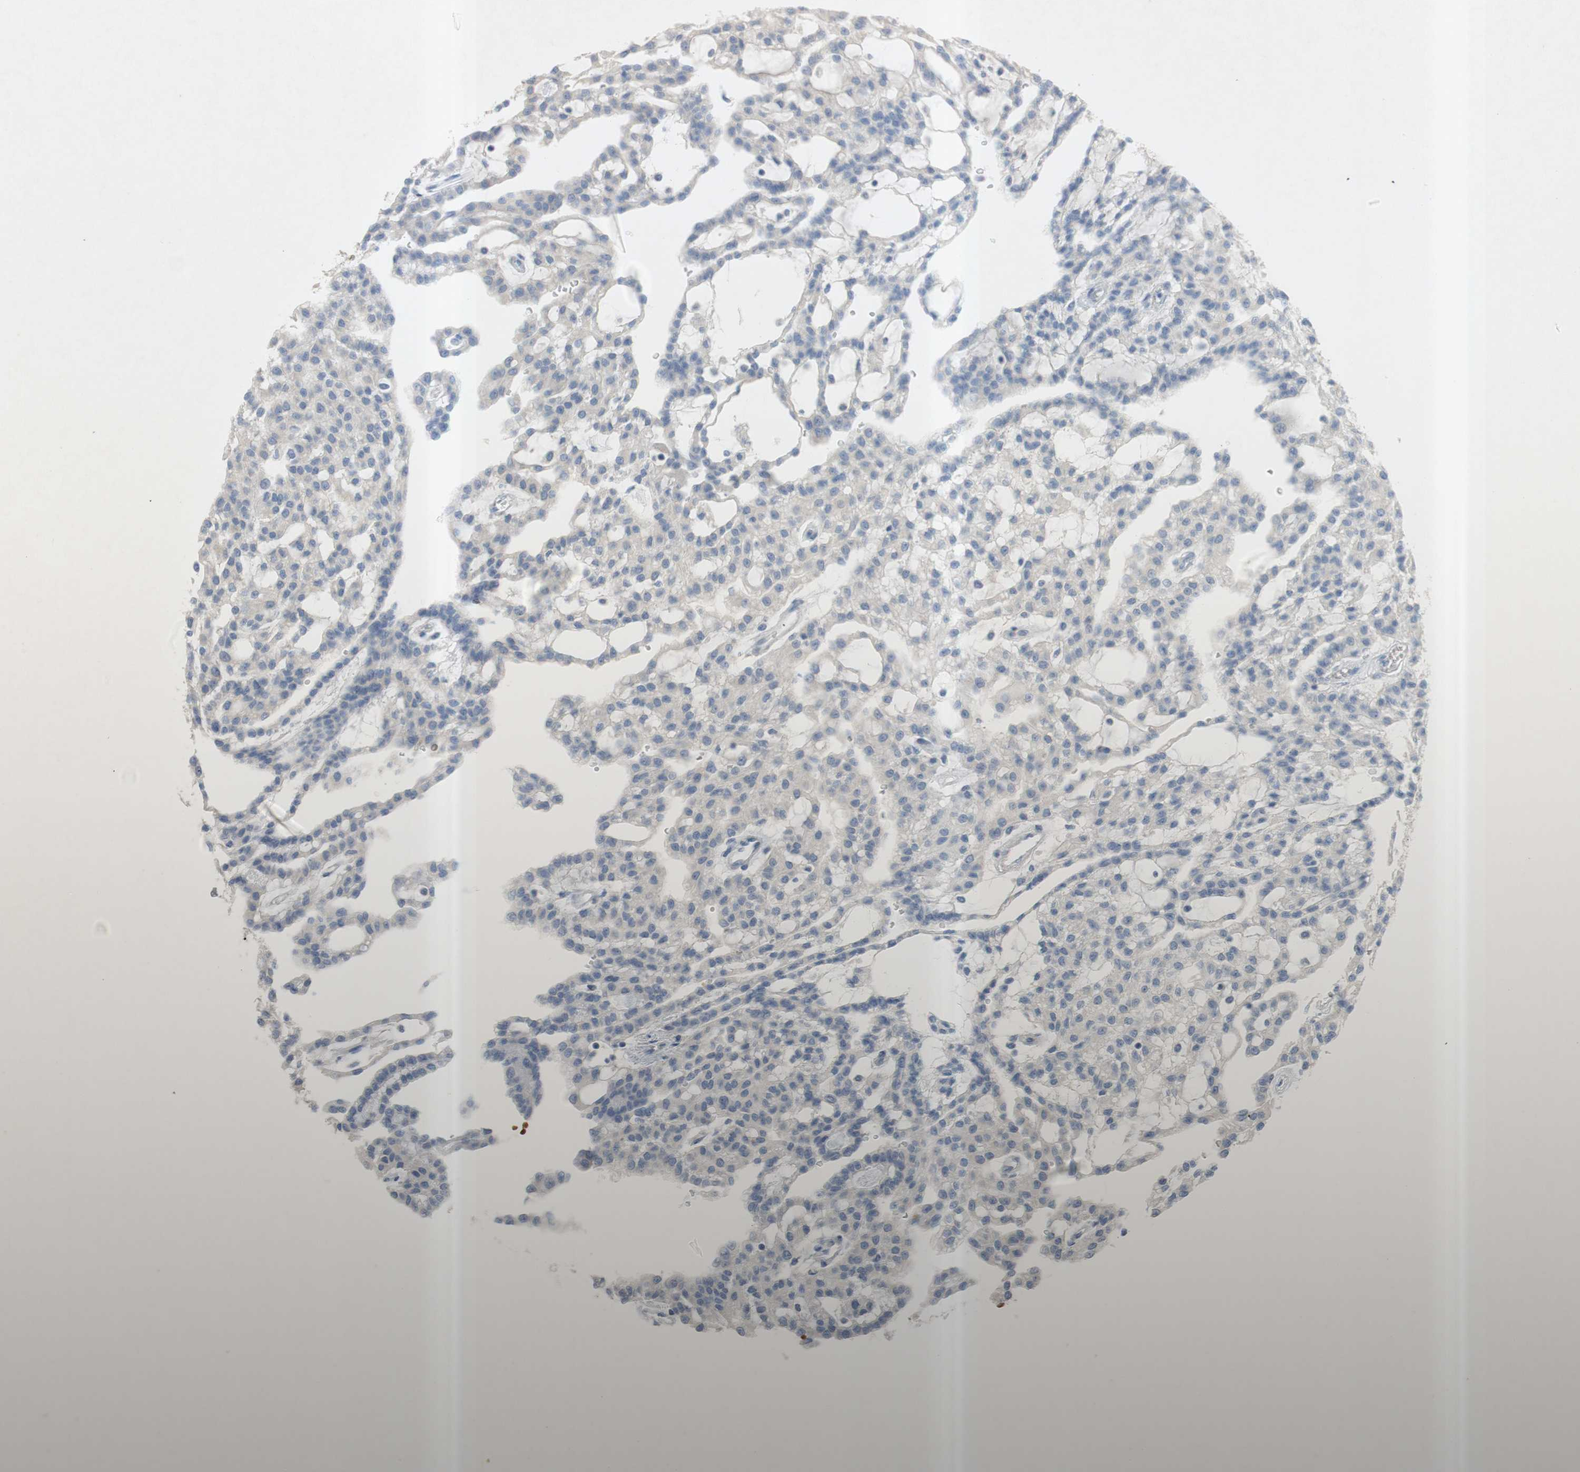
{"staining": {"intensity": "negative", "quantity": "none", "location": "none"}, "tissue": "renal cancer", "cell_type": "Tumor cells", "image_type": "cancer", "snomed": [{"axis": "morphology", "description": "Adenocarcinoma, NOS"}, {"axis": "topography", "description": "Kidney"}], "caption": "IHC of human adenocarcinoma (renal) exhibits no expression in tumor cells.", "gene": "EPO", "patient": {"sex": "male", "age": 63}}